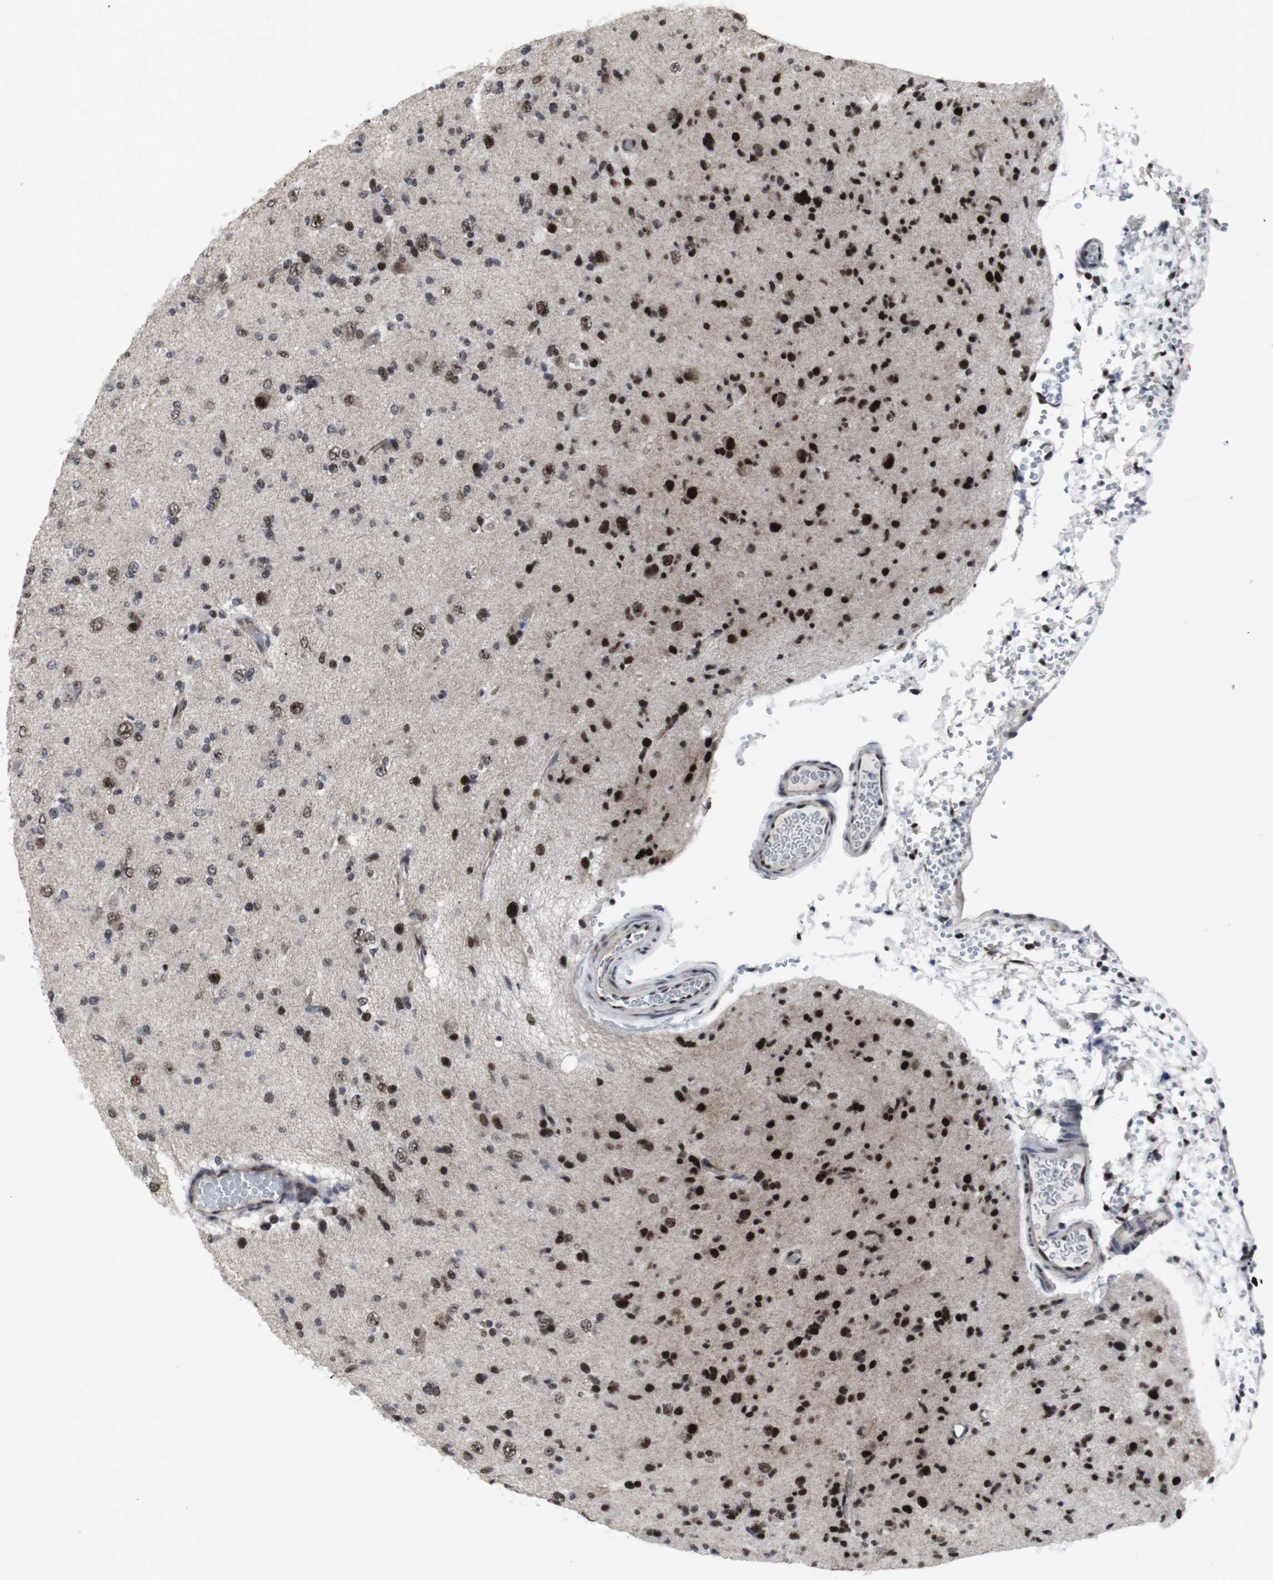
{"staining": {"intensity": "strong", "quantity": ">75%", "location": "nuclear"}, "tissue": "glioma", "cell_type": "Tumor cells", "image_type": "cancer", "snomed": [{"axis": "morphology", "description": "Glioma, malignant, Low grade"}, {"axis": "topography", "description": "Brain"}], "caption": "Glioma stained with immunohistochemistry shows strong nuclear positivity in about >75% of tumor cells.", "gene": "MLH1", "patient": {"sex": "female", "age": 22}}